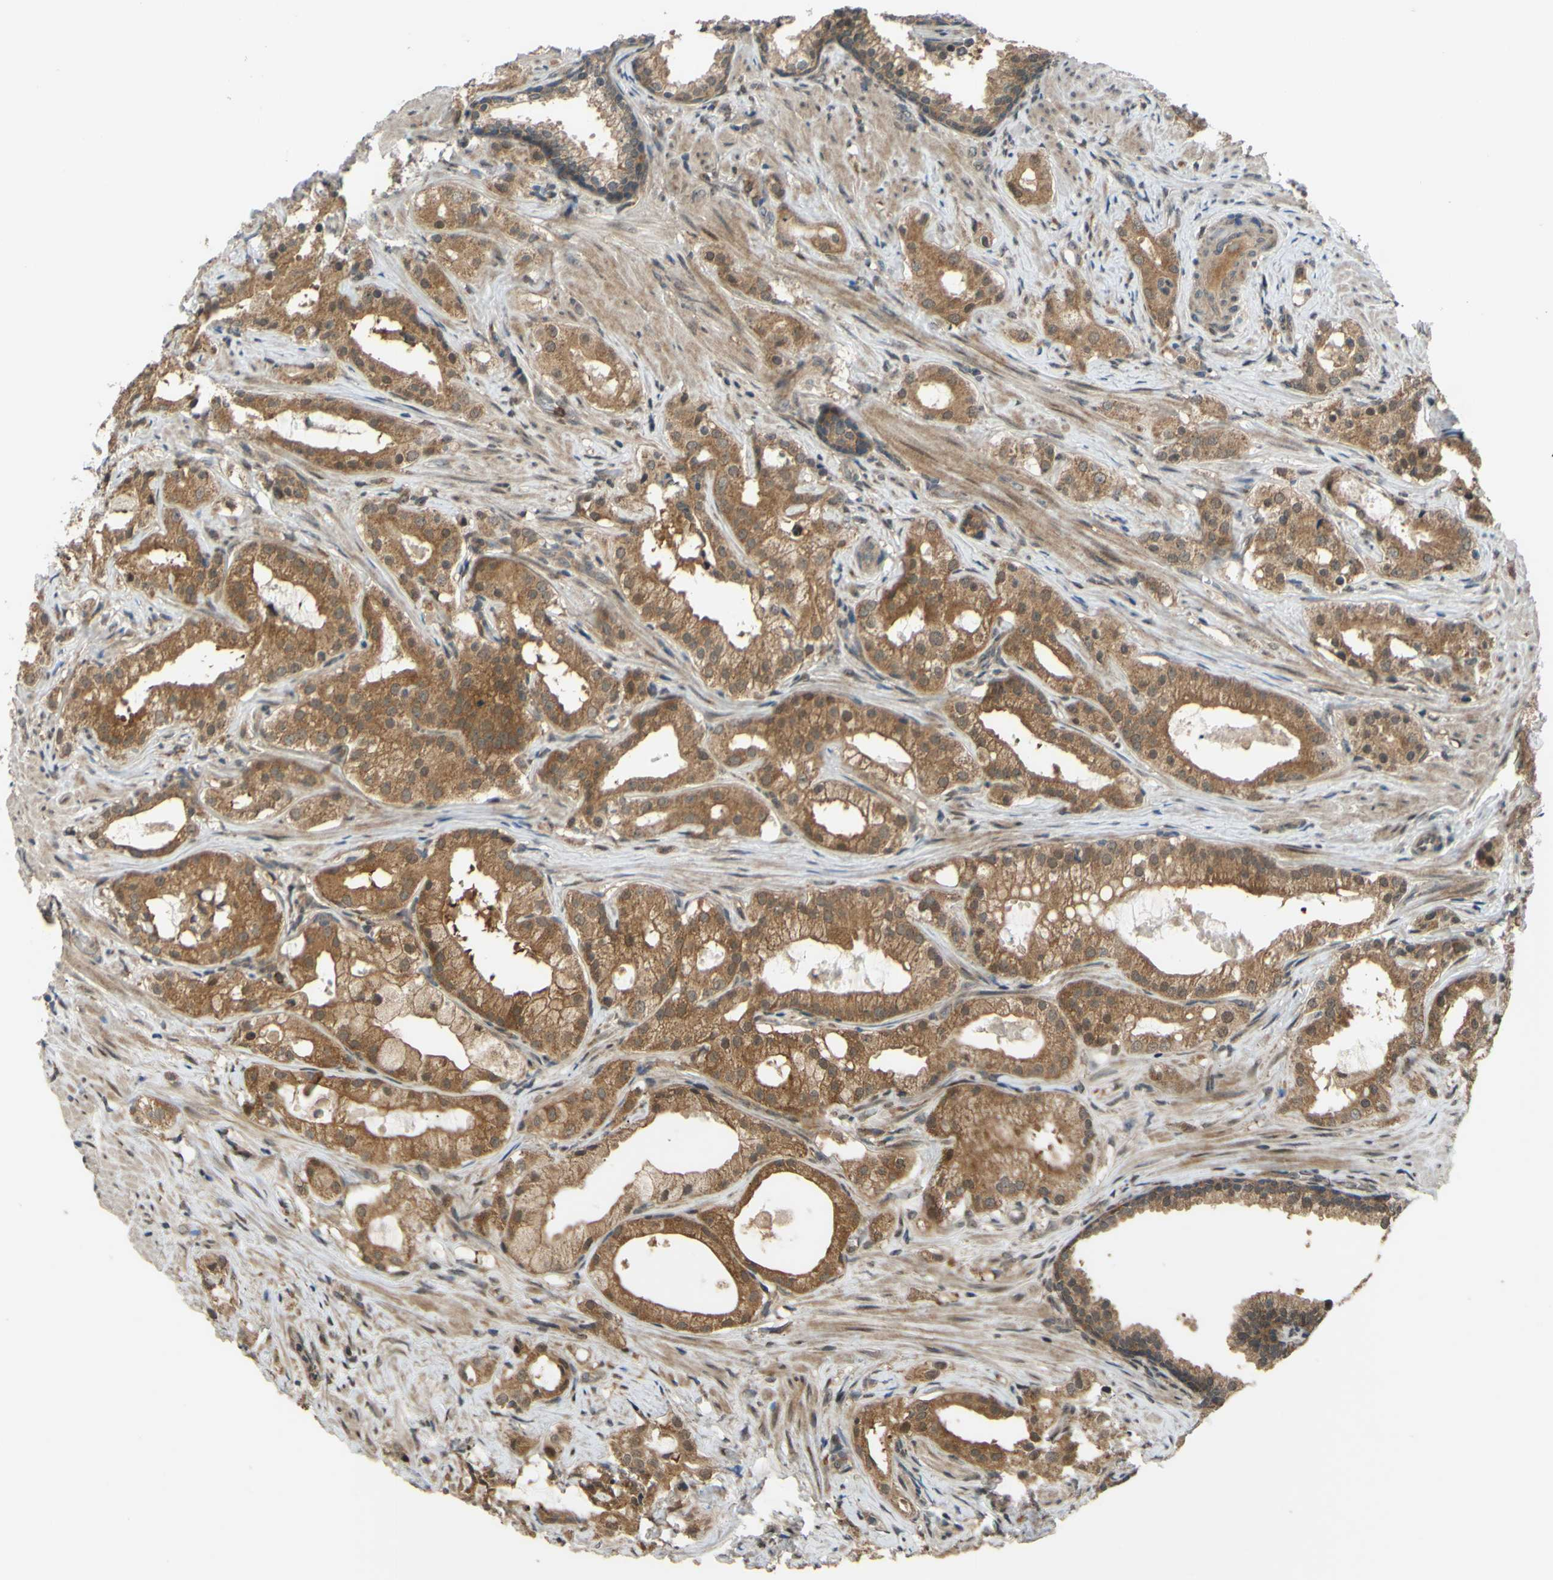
{"staining": {"intensity": "moderate", "quantity": ">75%", "location": "cytoplasmic/membranous"}, "tissue": "prostate cancer", "cell_type": "Tumor cells", "image_type": "cancer", "snomed": [{"axis": "morphology", "description": "Adenocarcinoma, Low grade"}, {"axis": "topography", "description": "Prostate"}], "caption": "Immunohistochemistry (IHC) (DAB (3,3'-diaminobenzidine)) staining of human prostate cancer (adenocarcinoma (low-grade)) exhibits moderate cytoplasmic/membranous protein staining in approximately >75% of tumor cells. (DAB IHC with brightfield microscopy, high magnification).", "gene": "ABCC8", "patient": {"sex": "male", "age": 59}}